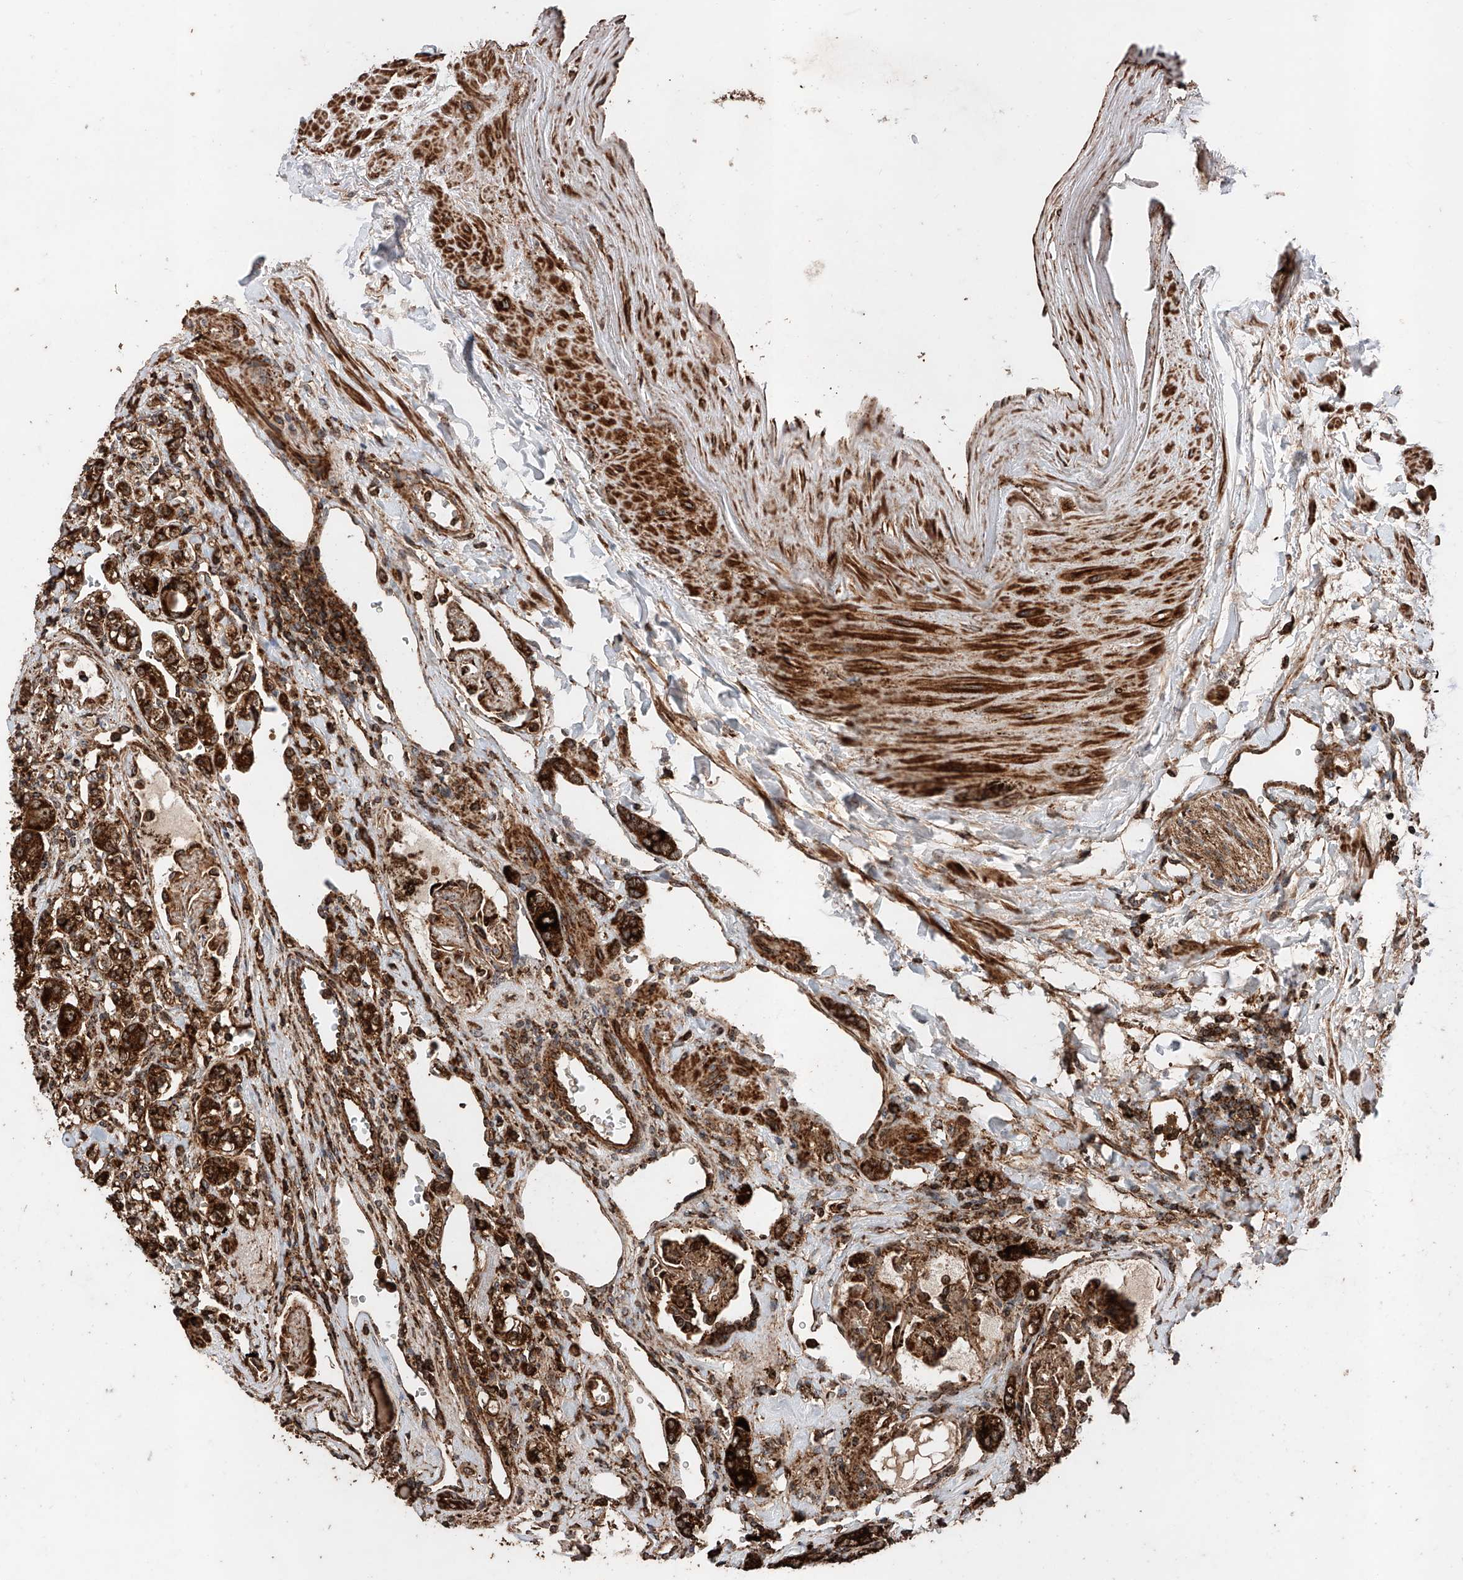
{"staining": {"intensity": "strong", "quantity": ">75%", "location": "cytoplasmic/membranous"}, "tissue": "renal cancer", "cell_type": "Tumor cells", "image_type": "cancer", "snomed": [{"axis": "morphology", "description": "Adenocarcinoma, NOS"}, {"axis": "topography", "description": "Kidney"}], "caption": "Human adenocarcinoma (renal) stained with a protein marker shows strong staining in tumor cells.", "gene": "PISD", "patient": {"sex": "male", "age": 77}}